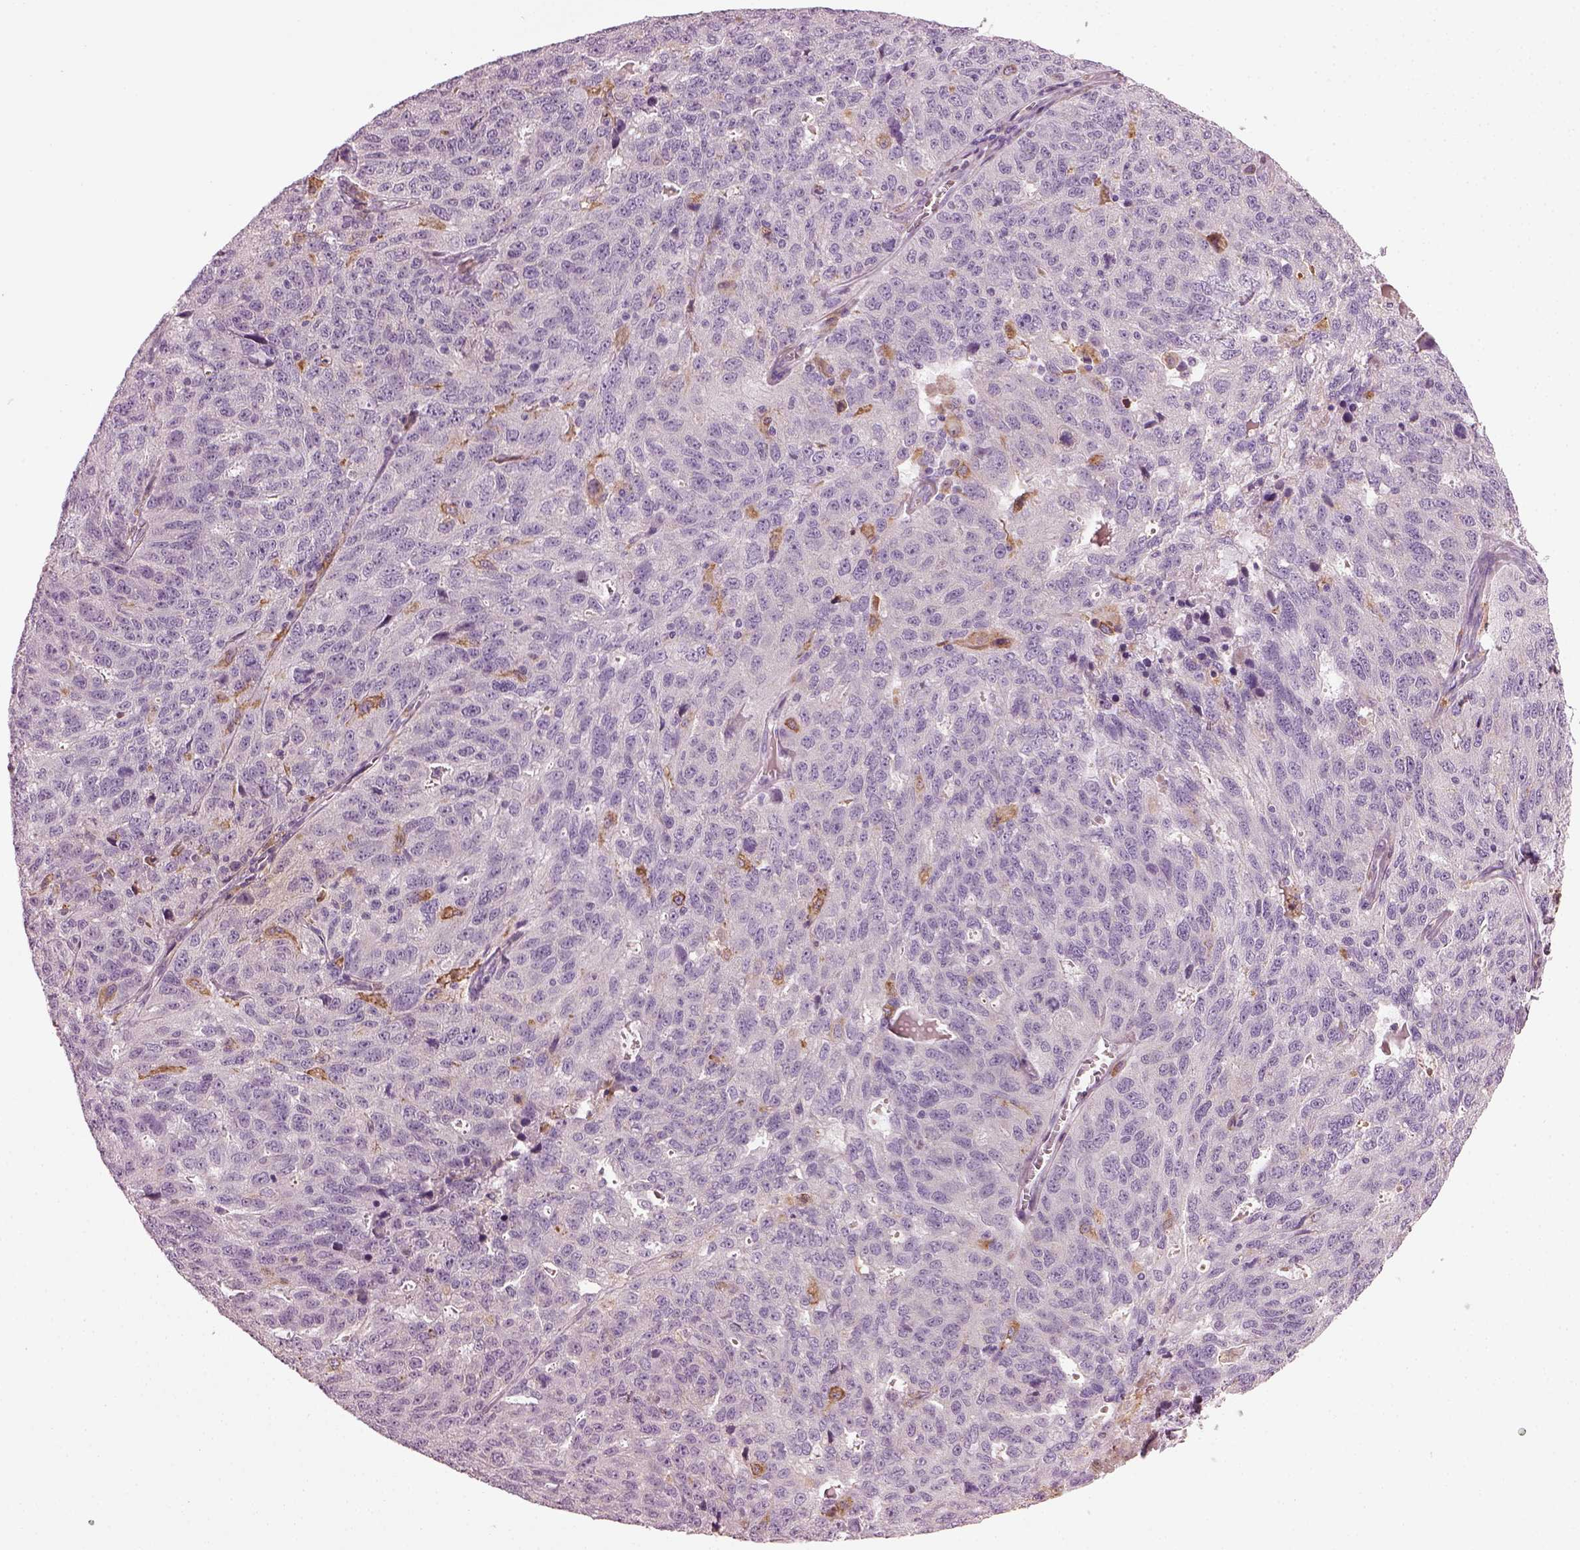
{"staining": {"intensity": "negative", "quantity": "none", "location": "none"}, "tissue": "ovarian cancer", "cell_type": "Tumor cells", "image_type": "cancer", "snomed": [{"axis": "morphology", "description": "Cystadenocarcinoma, serous, NOS"}, {"axis": "topography", "description": "Ovary"}], "caption": "High power microscopy image of an immunohistochemistry (IHC) photomicrograph of ovarian cancer (serous cystadenocarcinoma), revealing no significant expression in tumor cells. Nuclei are stained in blue.", "gene": "TMEM231", "patient": {"sex": "female", "age": 71}}